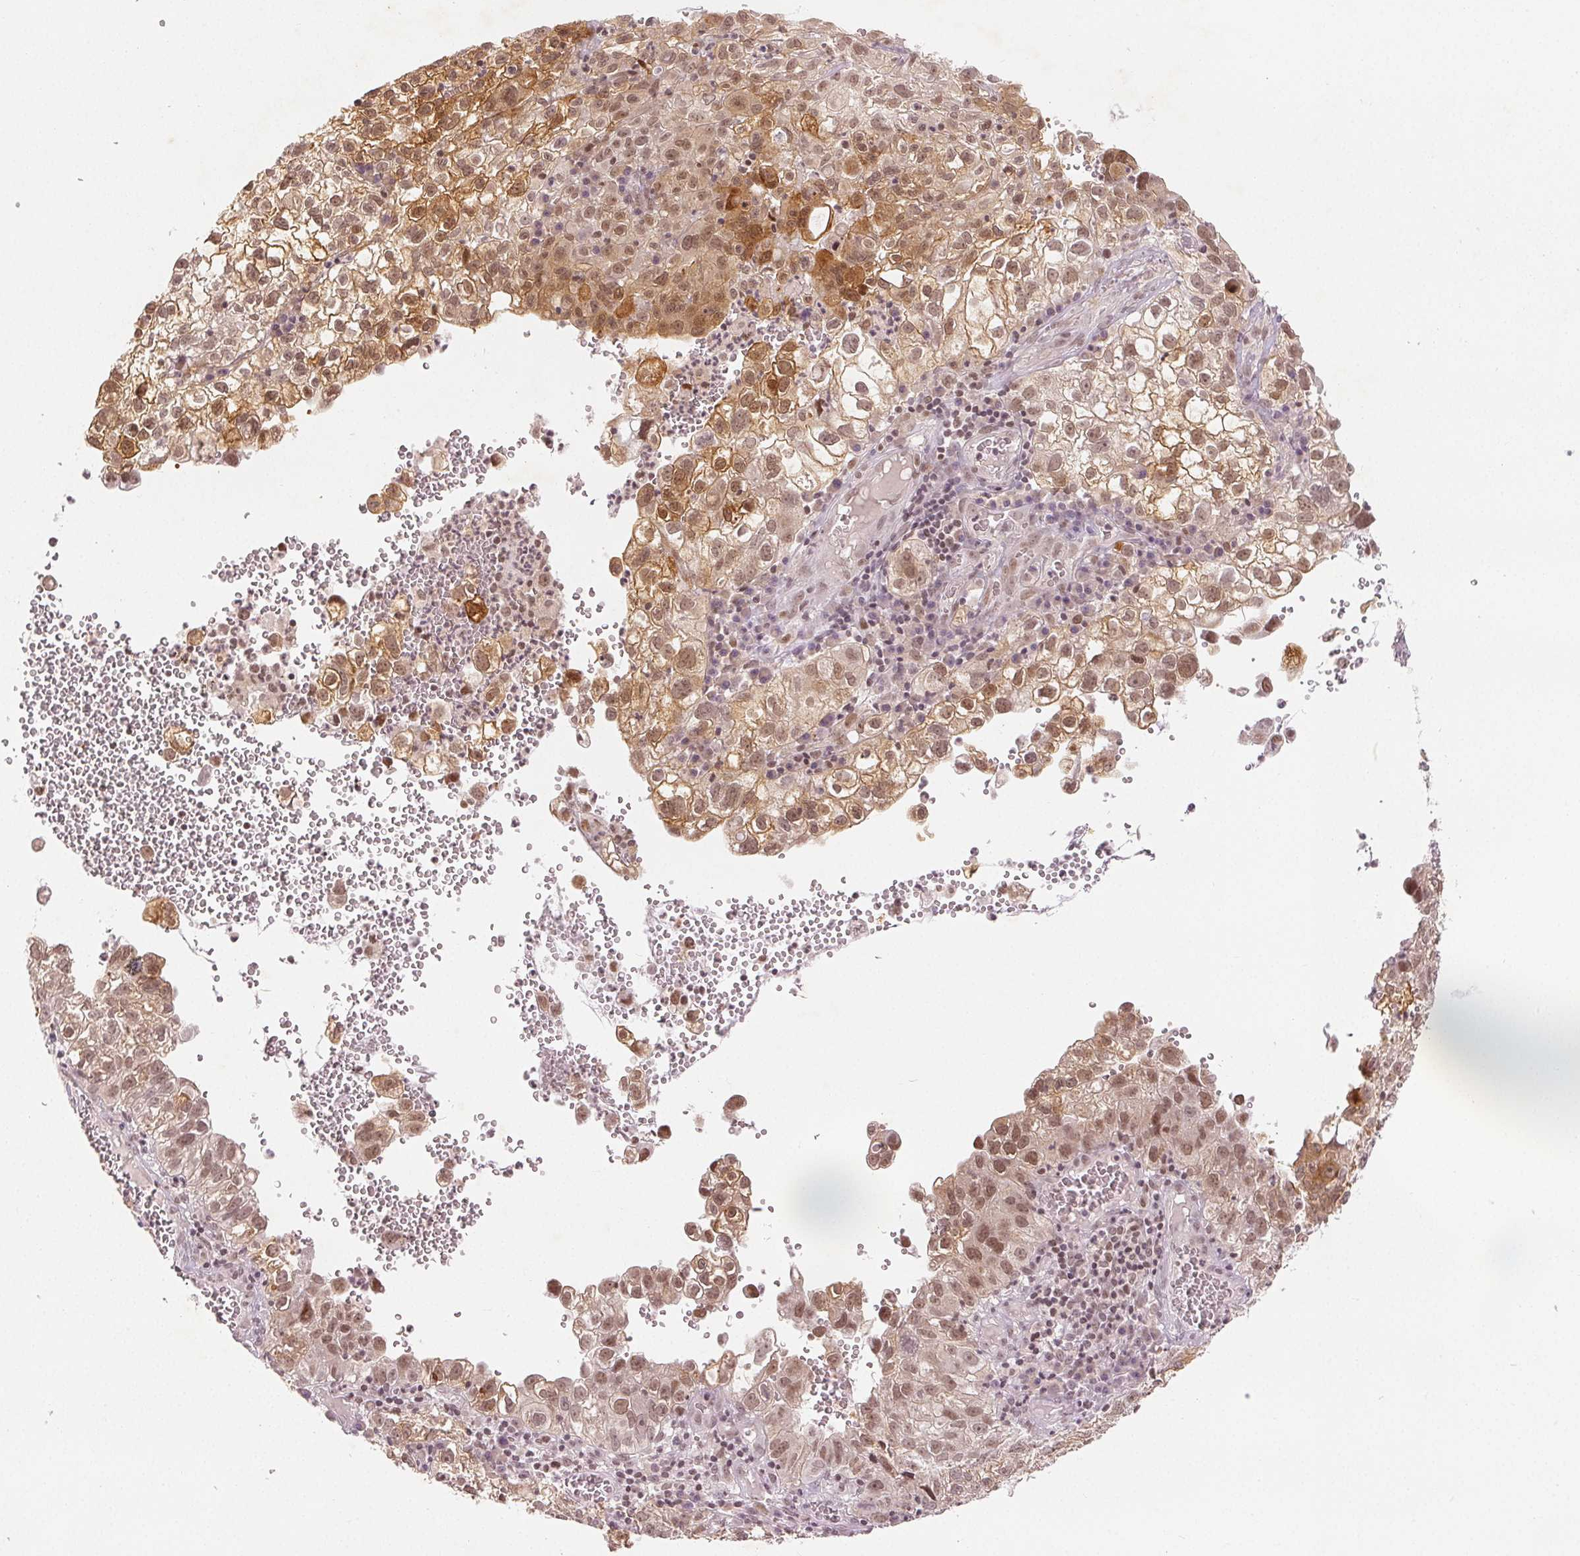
{"staining": {"intensity": "moderate", "quantity": ">75%", "location": "nuclear"}, "tissue": "cervical cancer", "cell_type": "Tumor cells", "image_type": "cancer", "snomed": [{"axis": "morphology", "description": "Squamous cell carcinoma, NOS"}, {"axis": "topography", "description": "Cervix"}], "caption": "High-magnification brightfield microscopy of cervical cancer stained with DAB (3,3'-diaminobenzidine) (brown) and counterstained with hematoxylin (blue). tumor cells exhibit moderate nuclear staining is appreciated in about>75% of cells.", "gene": "DEK", "patient": {"sex": "female", "age": 55}}